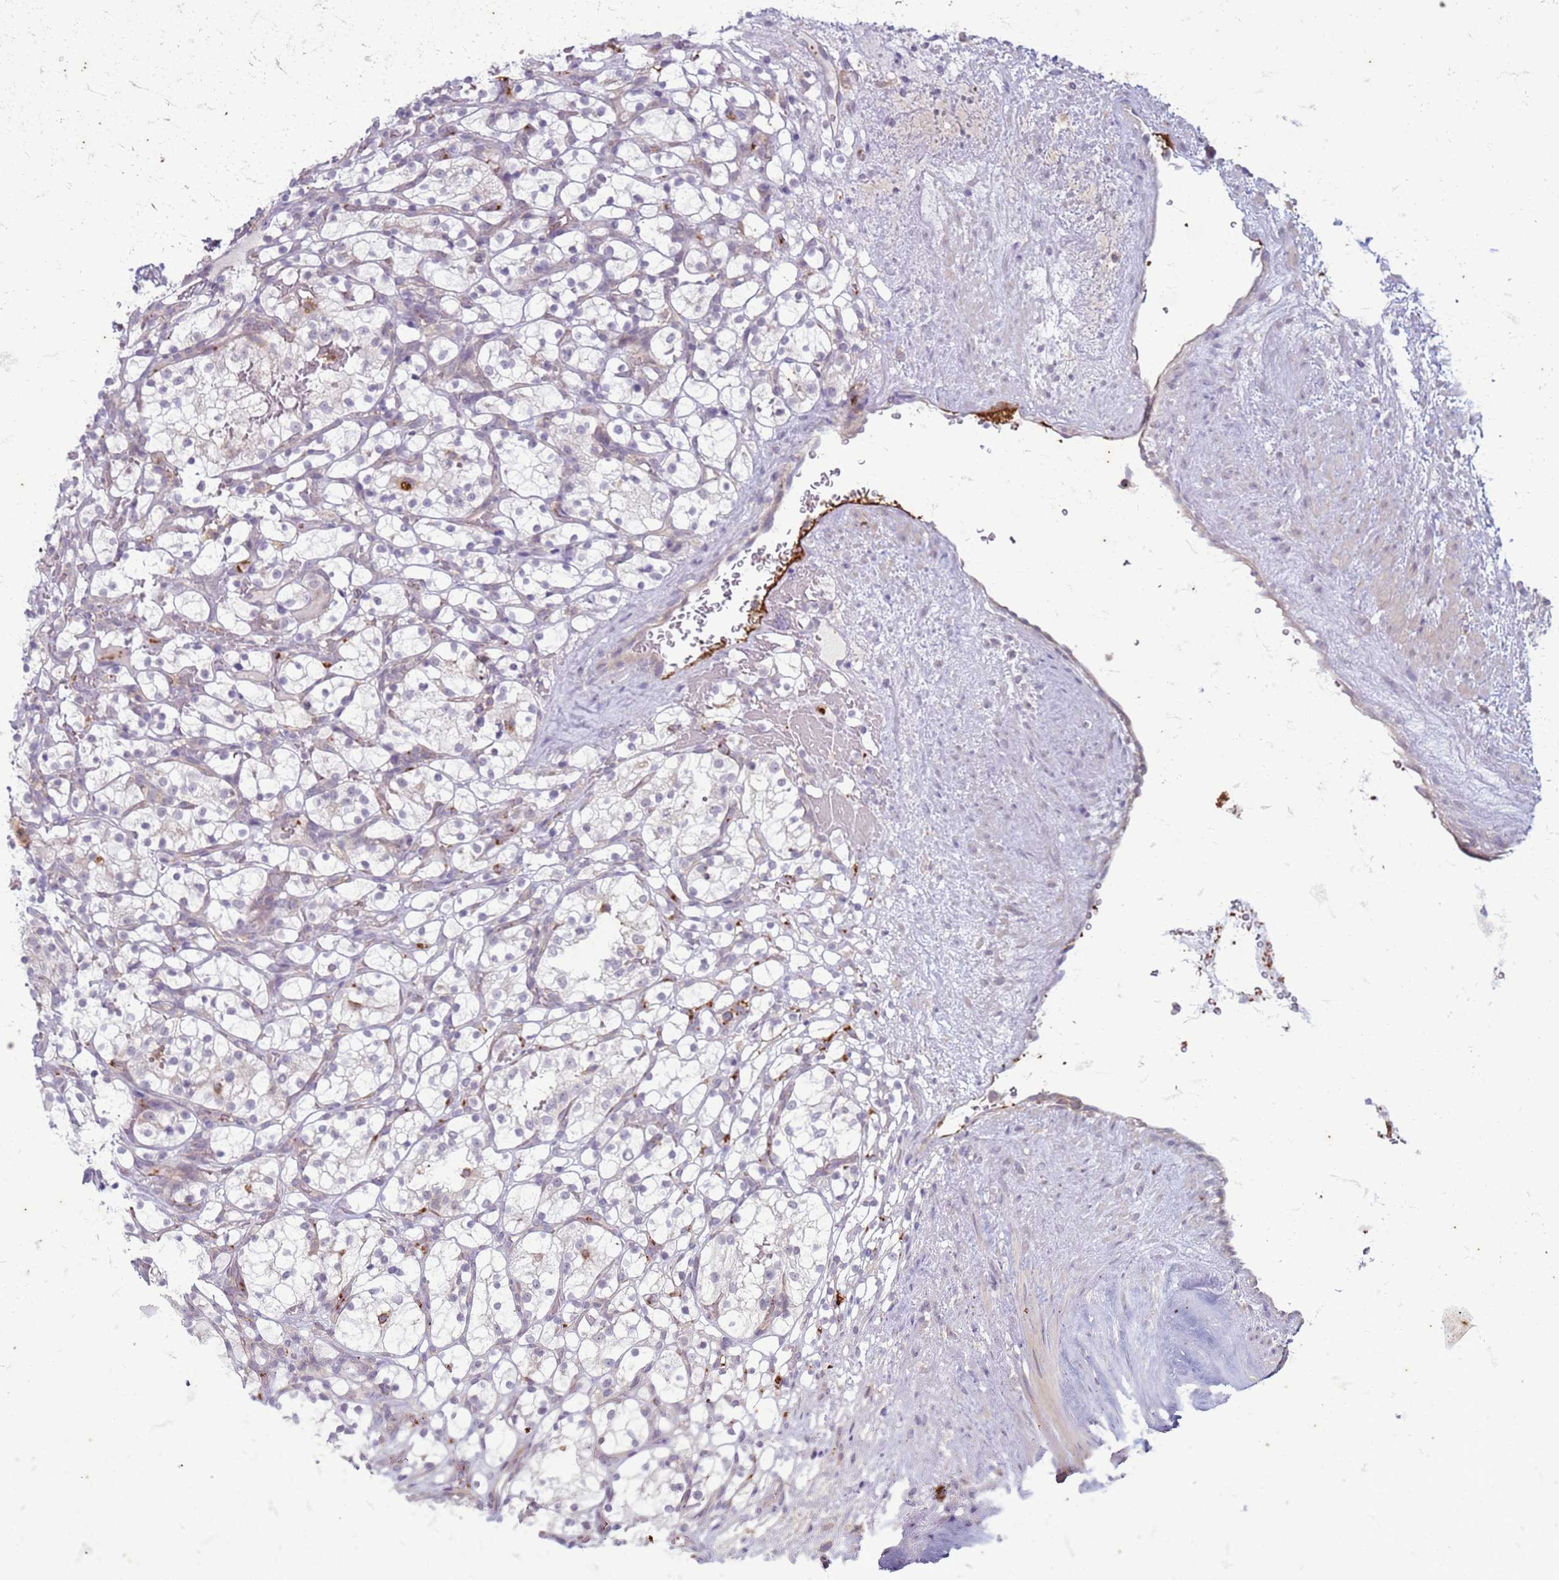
{"staining": {"intensity": "negative", "quantity": "none", "location": "none"}, "tissue": "renal cancer", "cell_type": "Tumor cells", "image_type": "cancer", "snomed": [{"axis": "morphology", "description": "Adenocarcinoma, NOS"}, {"axis": "topography", "description": "Kidney"}], "caption": "The IHC photomicrograph has no significant expression in tumor cells of renal cancer tissue.", "gene": "SLC15A3", "patient": {"sex": "female", "age": 69}}